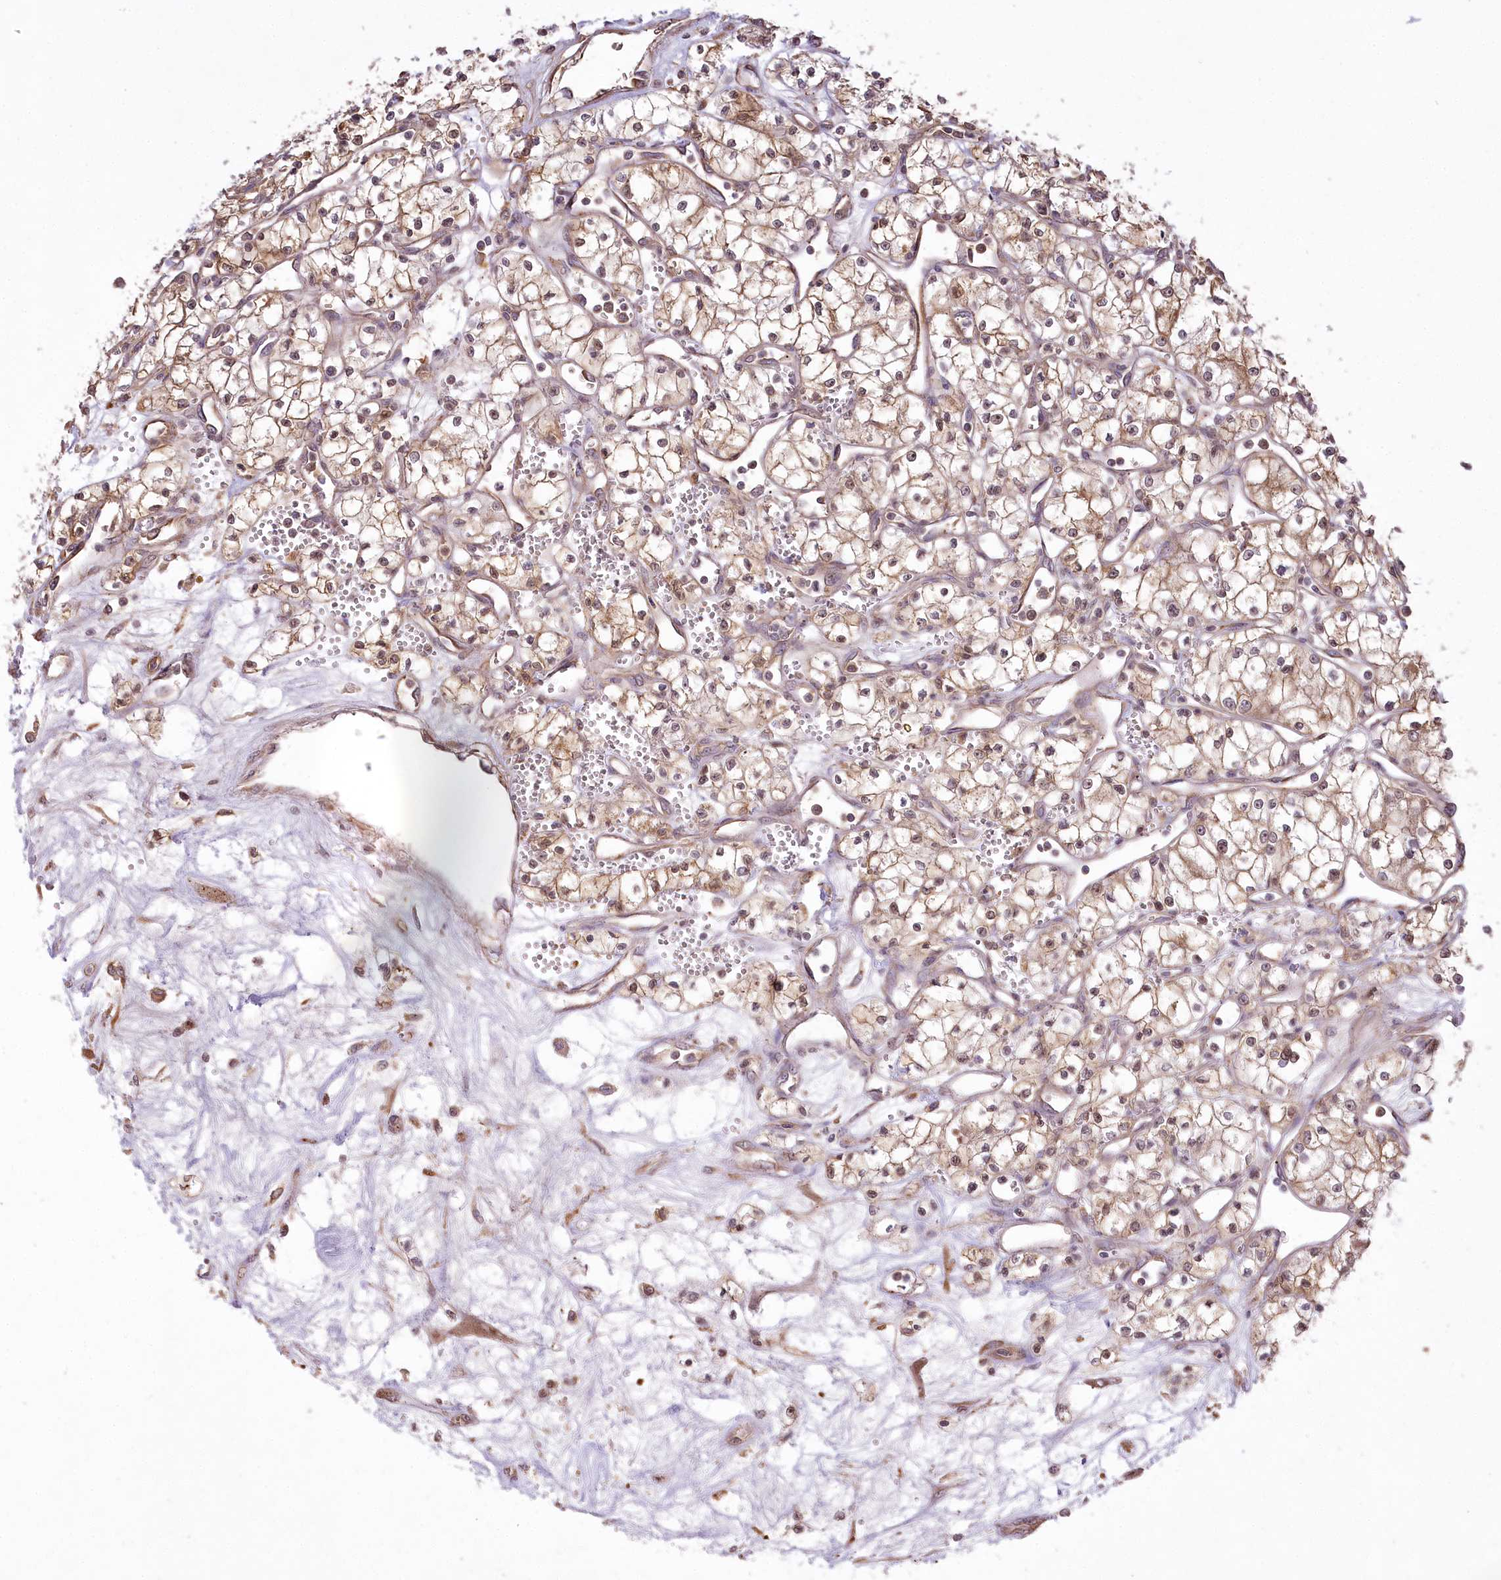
{"staining": {"intensity": "weak", "quantity": ">75%", "location": "cytoplasmic/membranous"}, "tissue": "renal cancer", "cell_type": "Tumor cells", "image_type": "cancer", "snomed": [{"axis": "morphology", "description": "Adenocarcinoma, NOS"}, {"axis": "topography", "description": "Kidney"}], "caption": "Renal cancer (adenocarcinoma) was stained to show a protein in brown. There is low levels of weak cytoplasmic/membranous positivity in about >75% of tumor cells.", "gene": "SERGEF", "patient": {"sex": "male", "age": 59}}